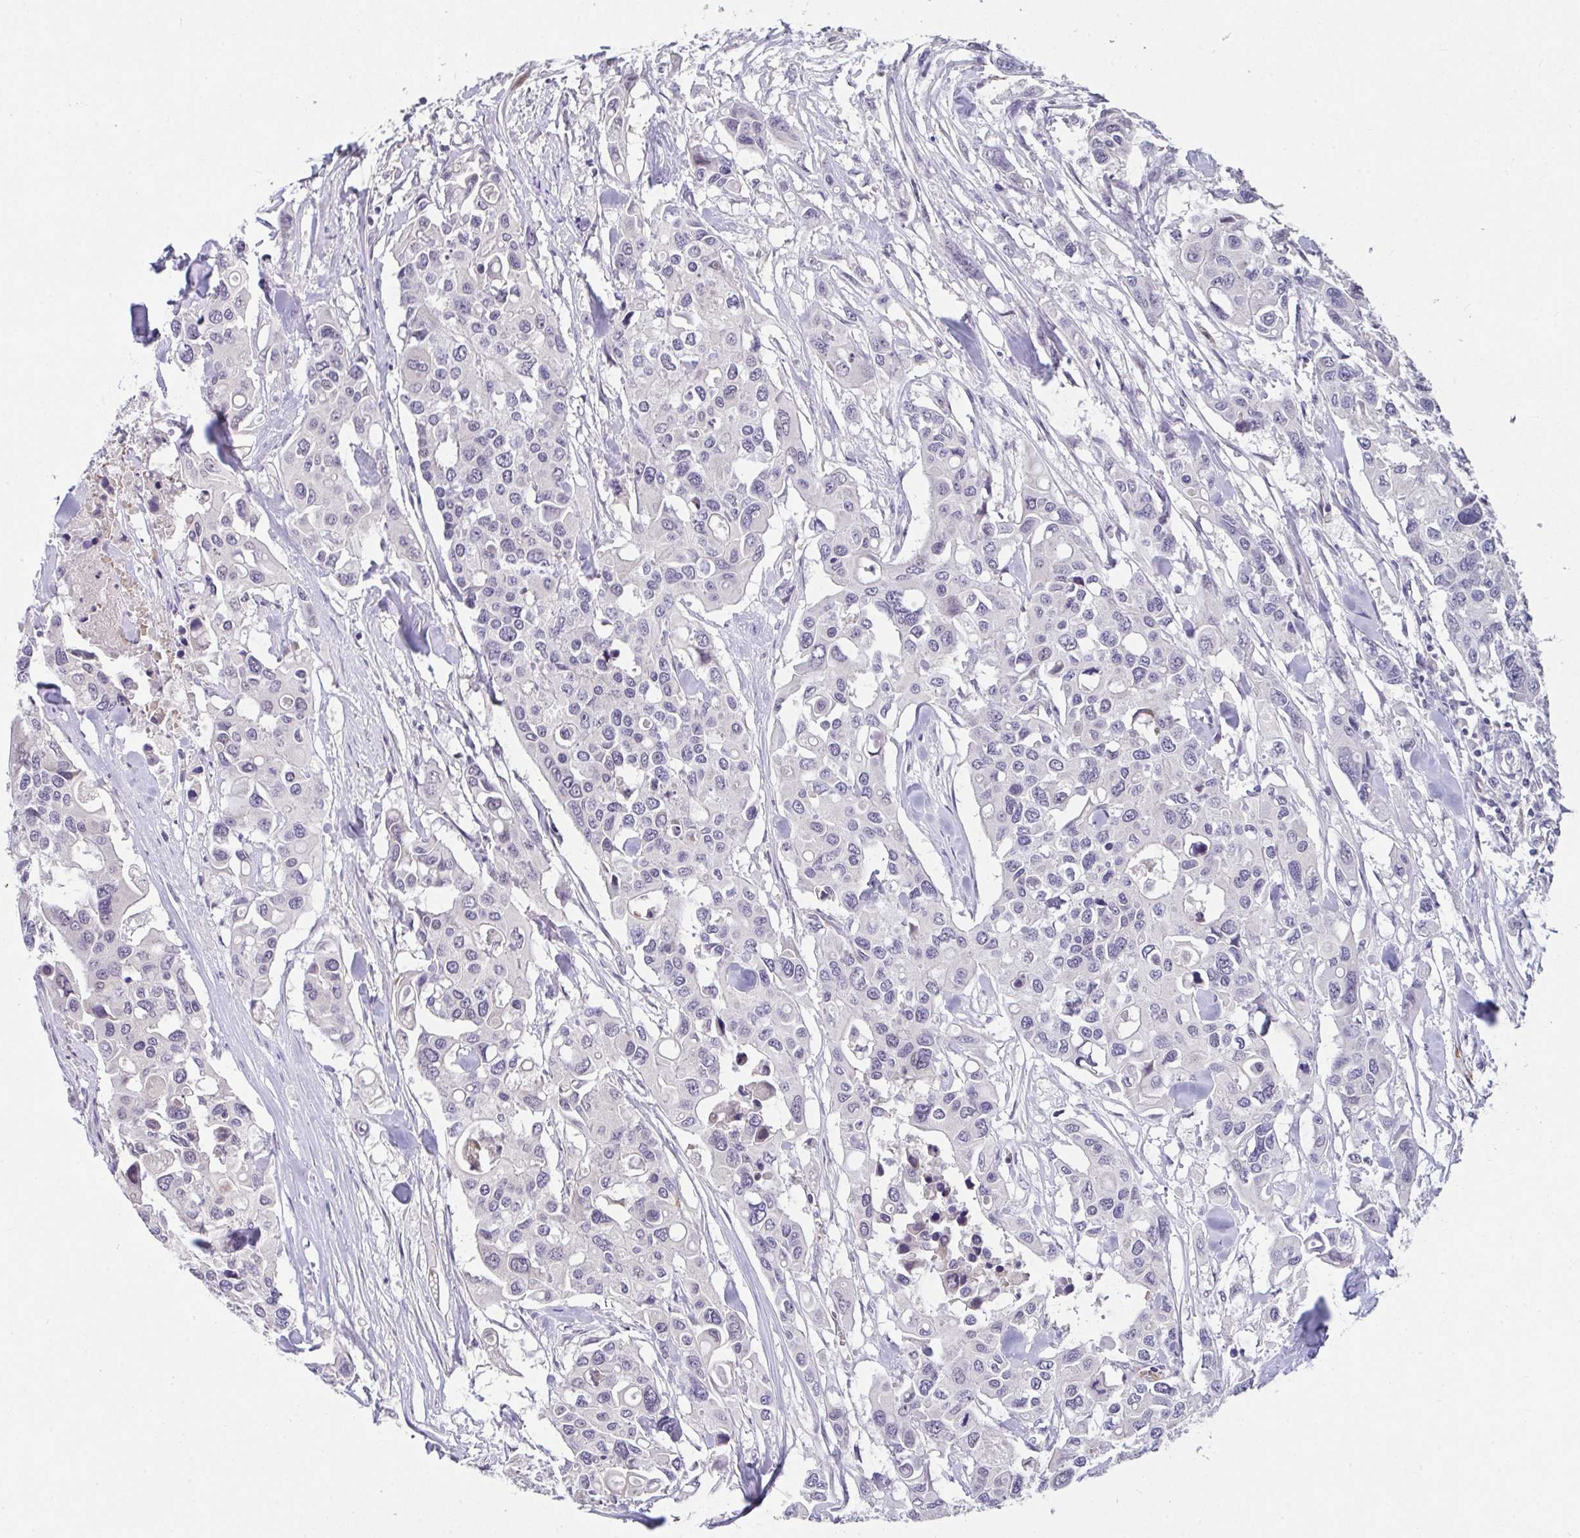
{"staining": {"intensity": "negative", "quantity": "none", "location": "none"}, "tissue": "colorectal cancer", "cell_type": "Tumor cells", "image_type": "cancer", "snomed": [{"axis": "morphology", "description": "Adenocarcinoma, NOS"}, {"axis": "topography", "description": "Colon"}], "caption": "A high-resolution image shows IHC staining of adenocarcinoma (colorectal), which shows no significant expression in tumor cells.", "gene": "GLTPD2", "patient": {"sex": "male", "age": 77}}